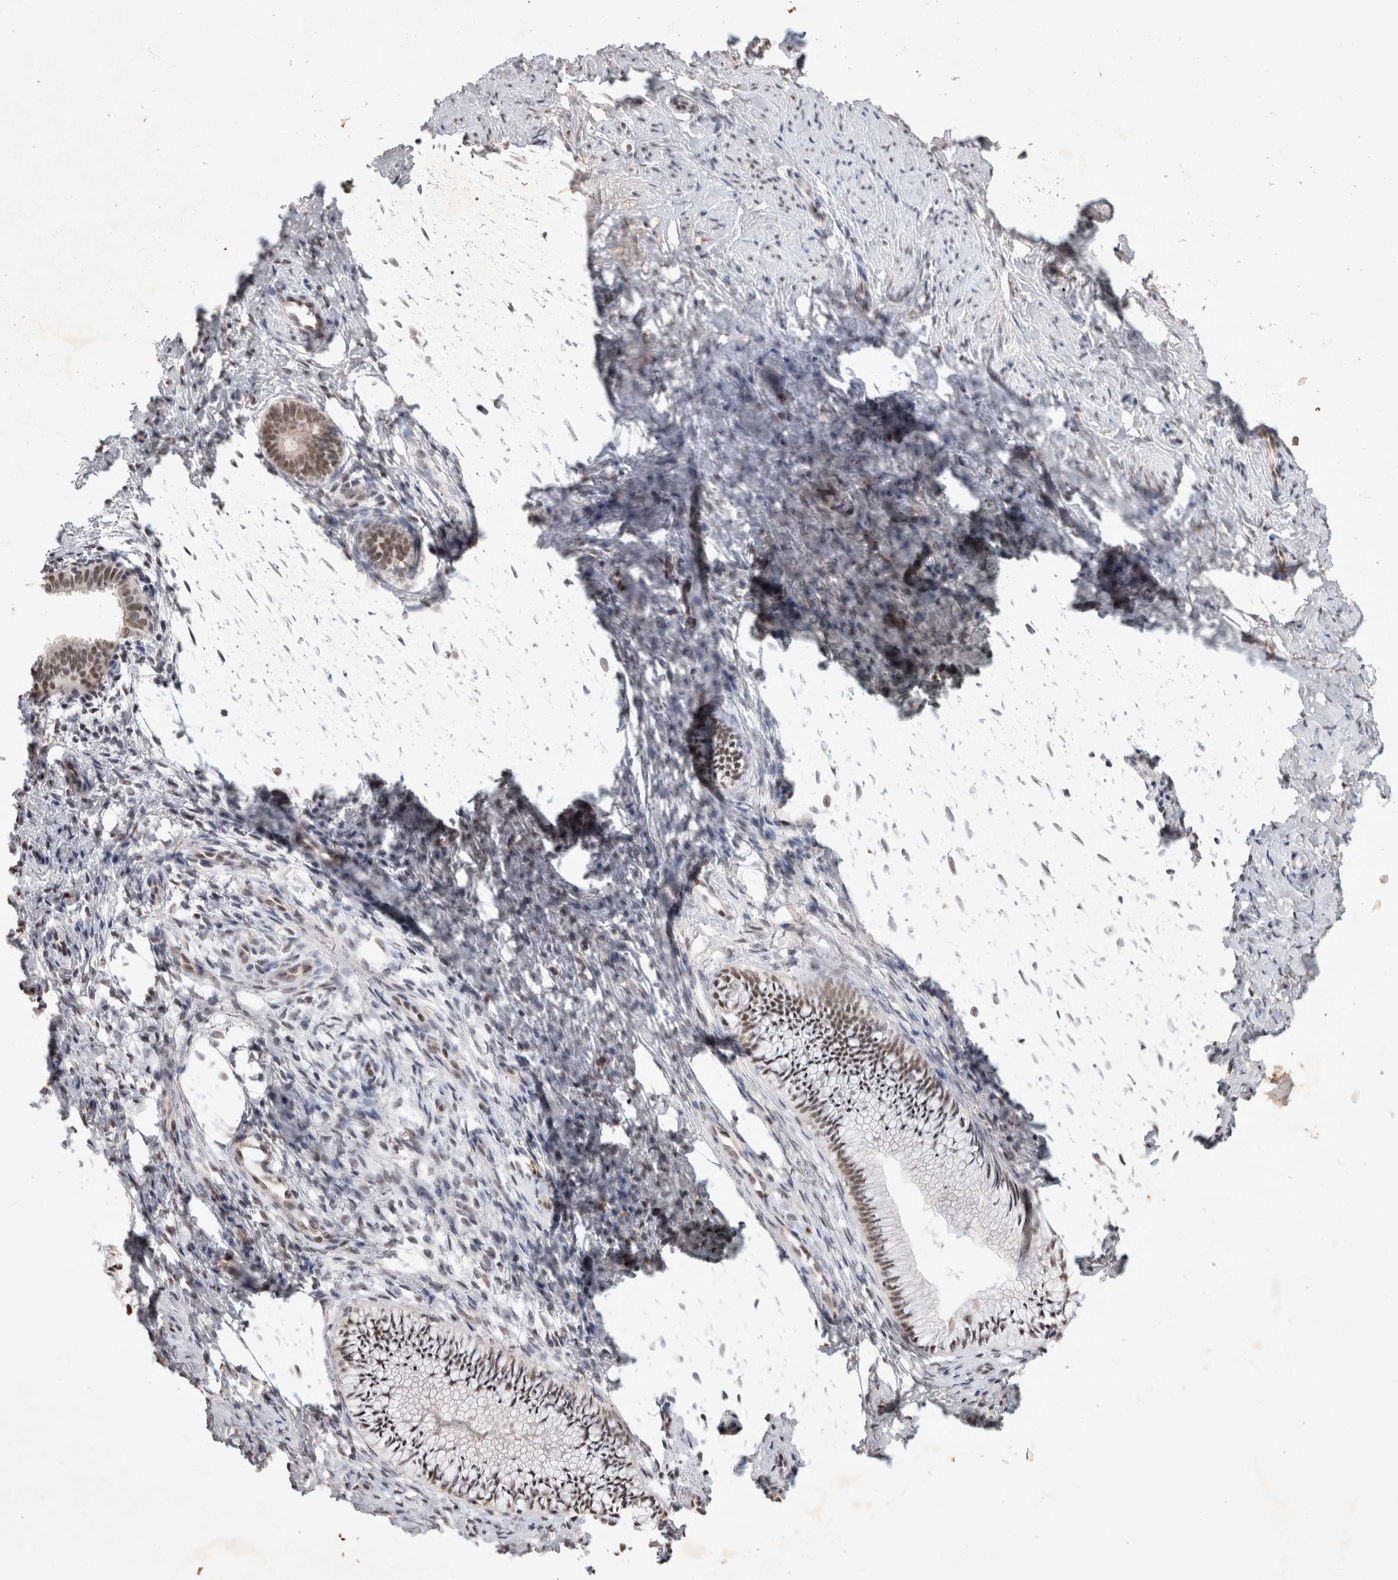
{"staining": {"intensity": "moderate", "quantity": ">75%", "location": "nuclear"}, "tissue": "cervix", "cell_type": "Glandular cells", "image_type": "normal", "snomed": [{"axis": "morphology", "description": "Normal tissue, NOS"}, {"axis": "topography", "description": "Cervix"}], "caption": "Cervix stained with a brown dye exhibits moderate nuclear positive expression in approximately >75% of glandular cells.", "gene": "XRCC5", "patient": {"sex": "female", "age": 36}}